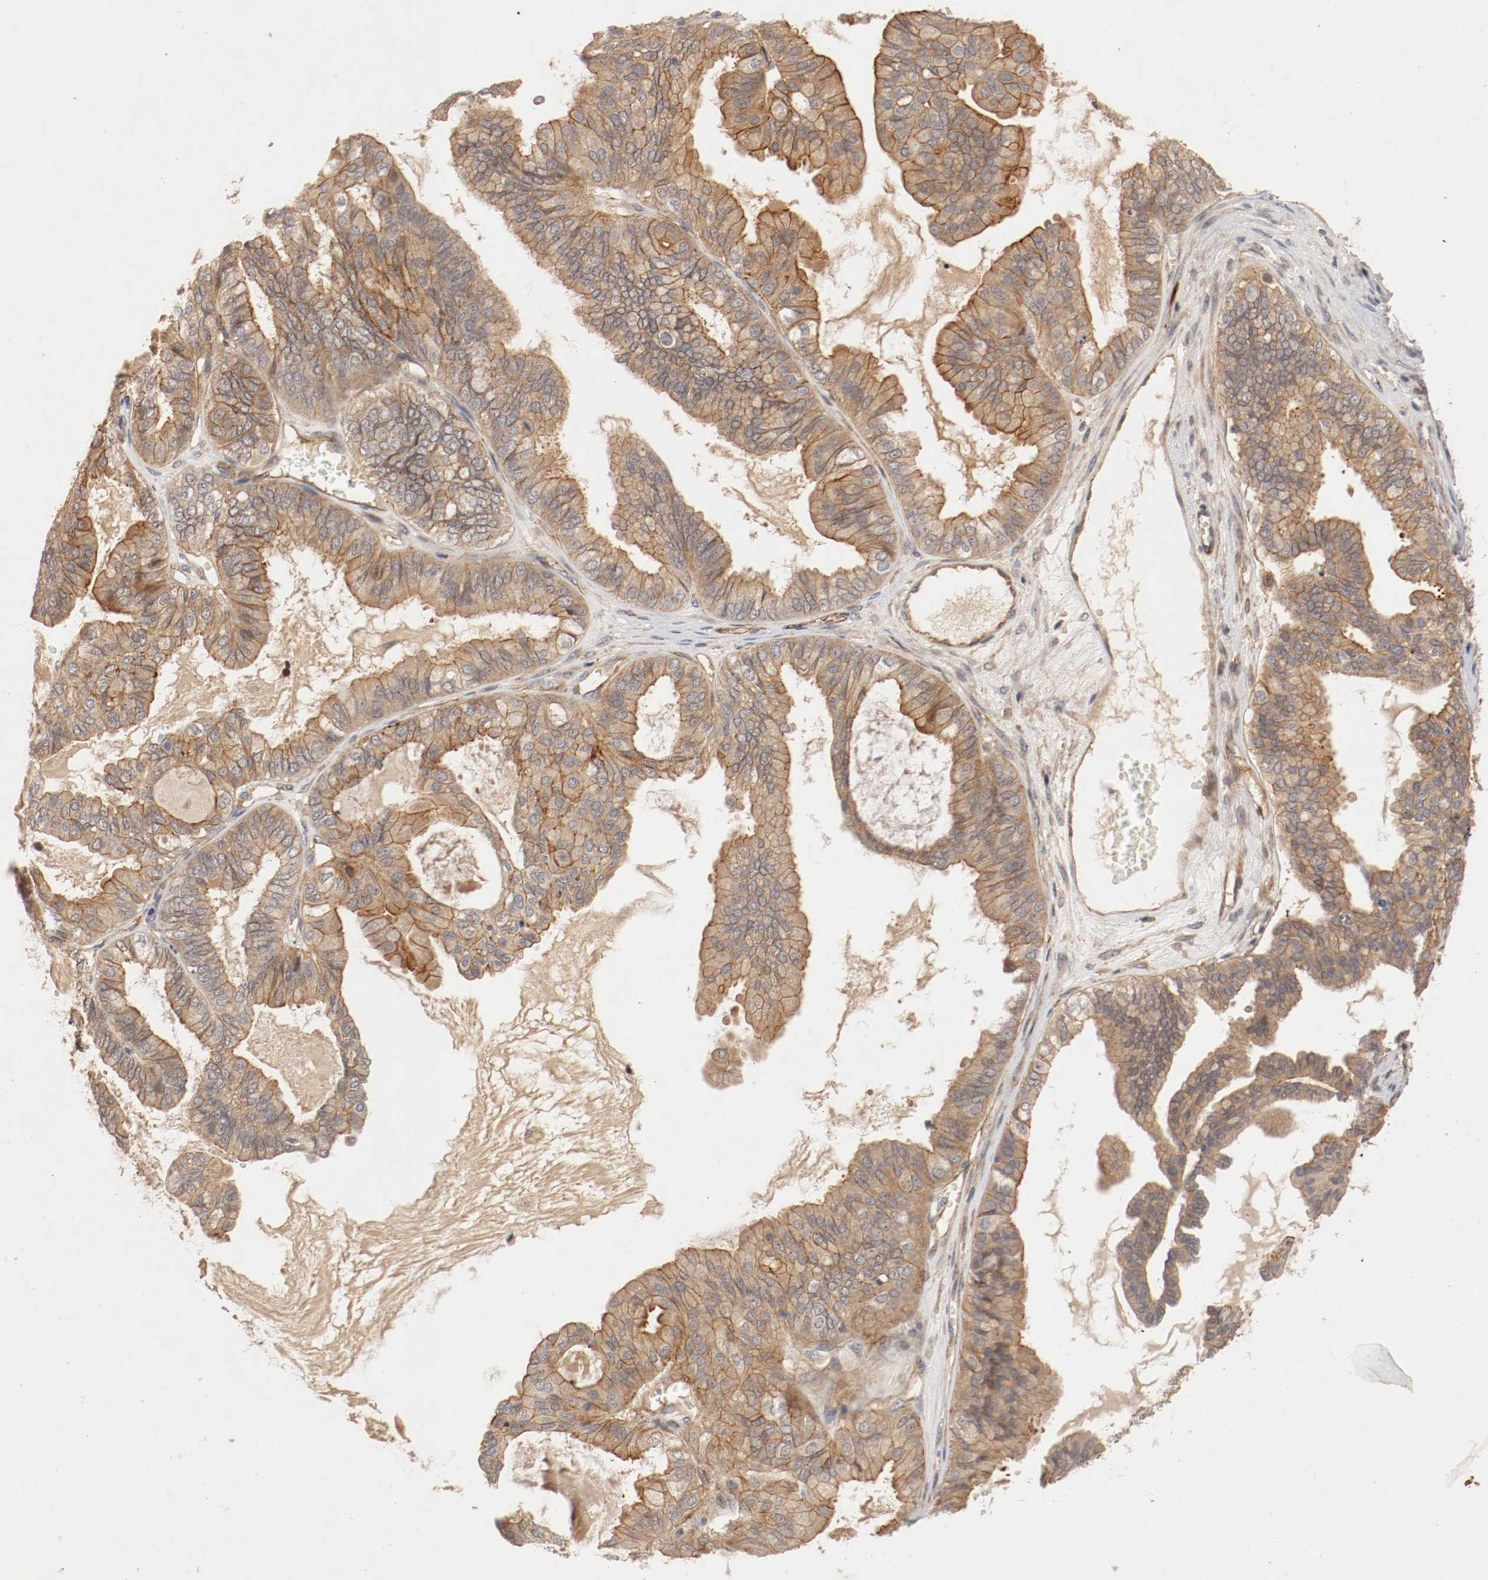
{"staining": {"intensity": "moderate", "quantity": ">75%", "location": "cytoplasmic/membranous"}, "tissue": "ovarian cancer", "cell_type": "Tumor cells", "image_type": "cancer", "snomed": [{"axis": "morphology", "description": "Carcinoma, NOS"}, {"axis": "morphology", "description": "Carcinoma, endometroid"}, {"axis": "topography", "description": "Ovary"}], "caption": "Immunohistochemistry (IHC) histopathology image of human ovarian endometroid carcinoma stained for a protein (brown), which demonstrates medium levels of moderate cytoplasmic/membranous staining in about >75% of tumor cells.", "gene": "TYK2", "patient": {"sex": "female", "age": 50}}